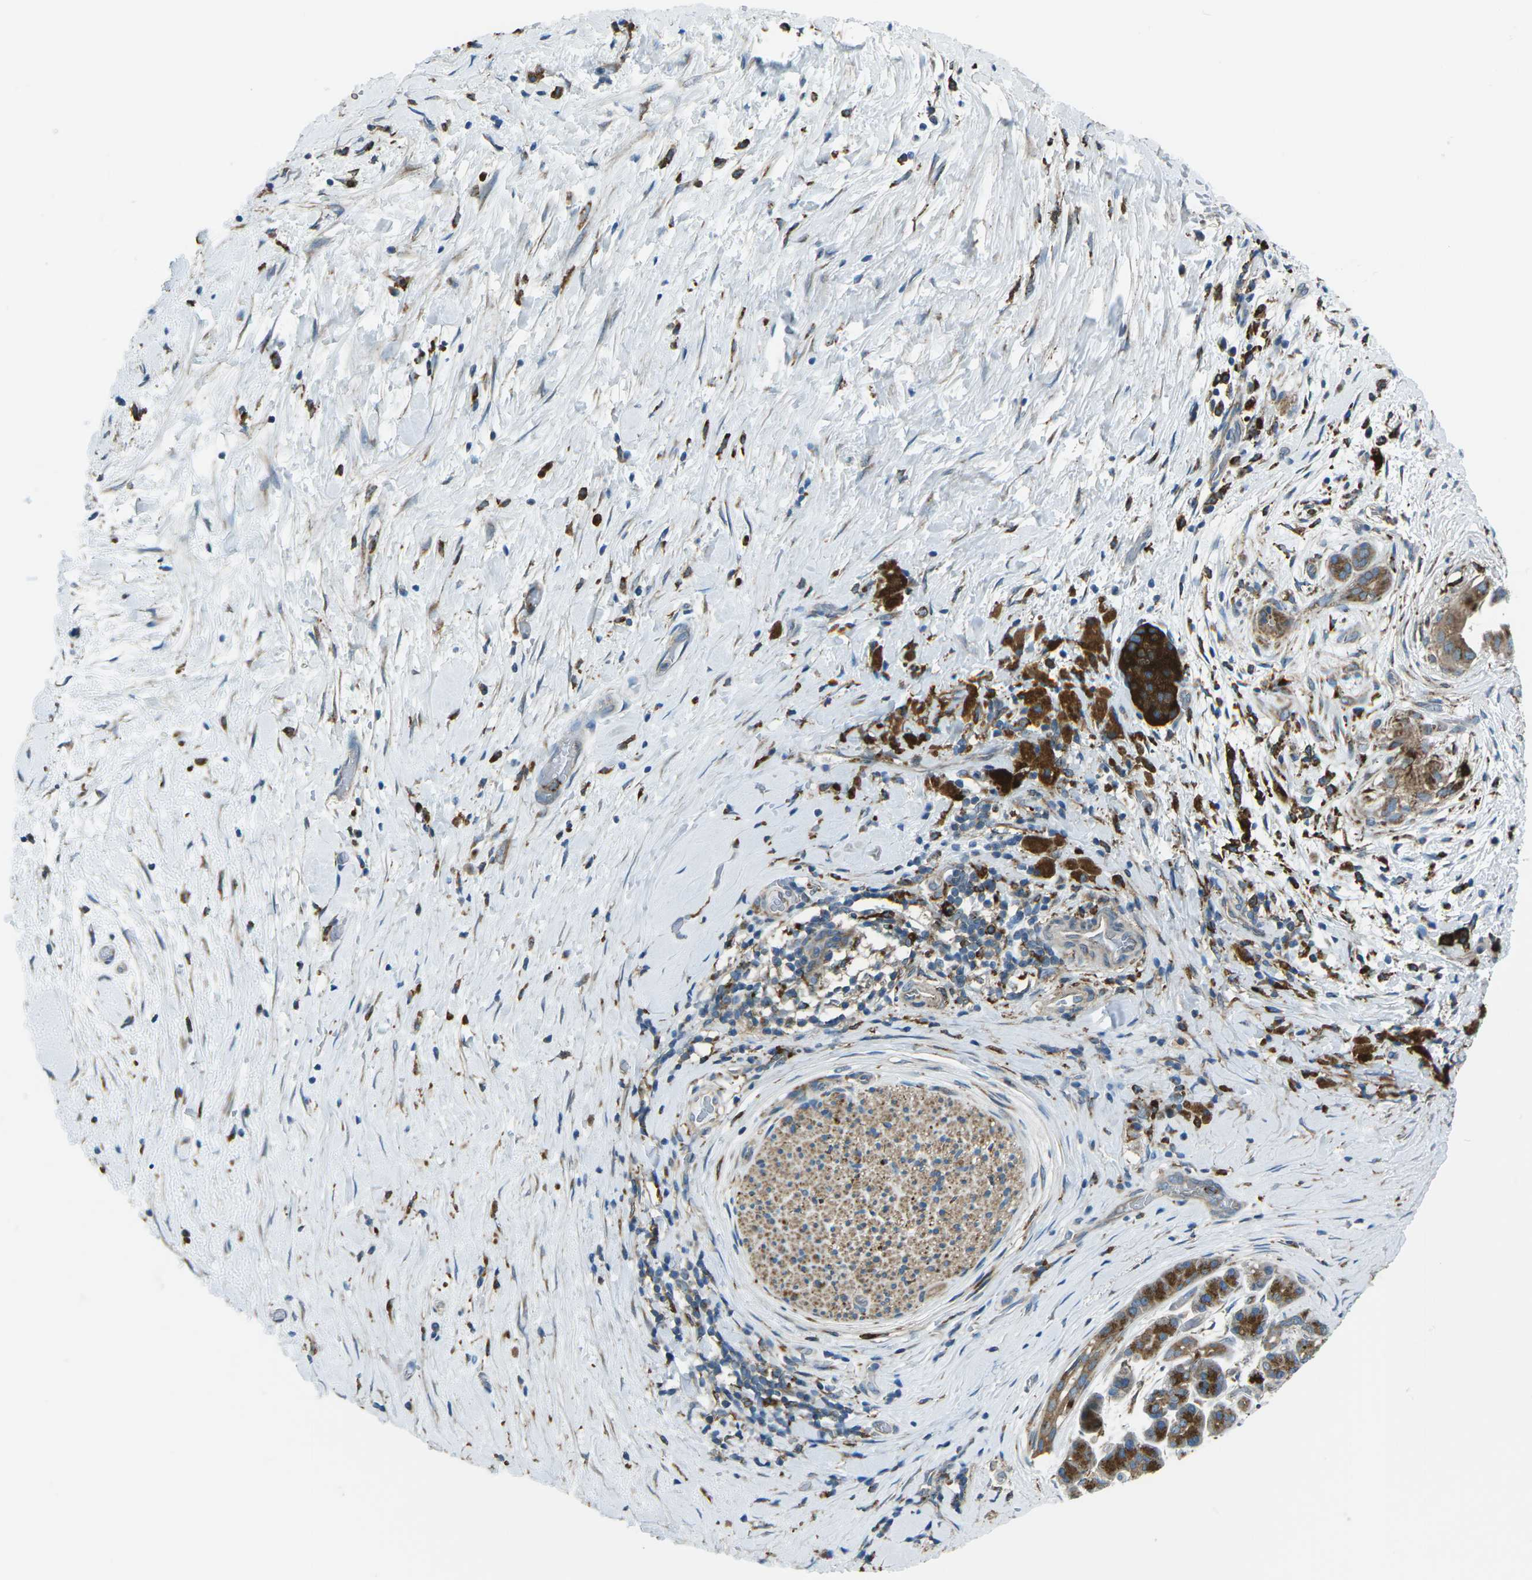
{"staining": {"intensity": "strong", "quantity": "25%-75%", "location": "cytoplasmic/membranous"}, "tissue": "pancreatic cancer", "cell_type": "Tumor cells", "image_type": "cancer", "snomed": [{"axis": "morphology", "description": "Adenocarcinoma, NOS"}, {"axis": "topography", "description": "Pancreas"}], "caption": "The histopathology image demonstrates immunohistochemical staining of pancreatic adenocarcinoma. There is strong cytoplasmic/membranous positivity is seen in about 25%-75% of tumor cells.", "gene": "CDK17", "patient": {"sex": "male", "age": 55}}